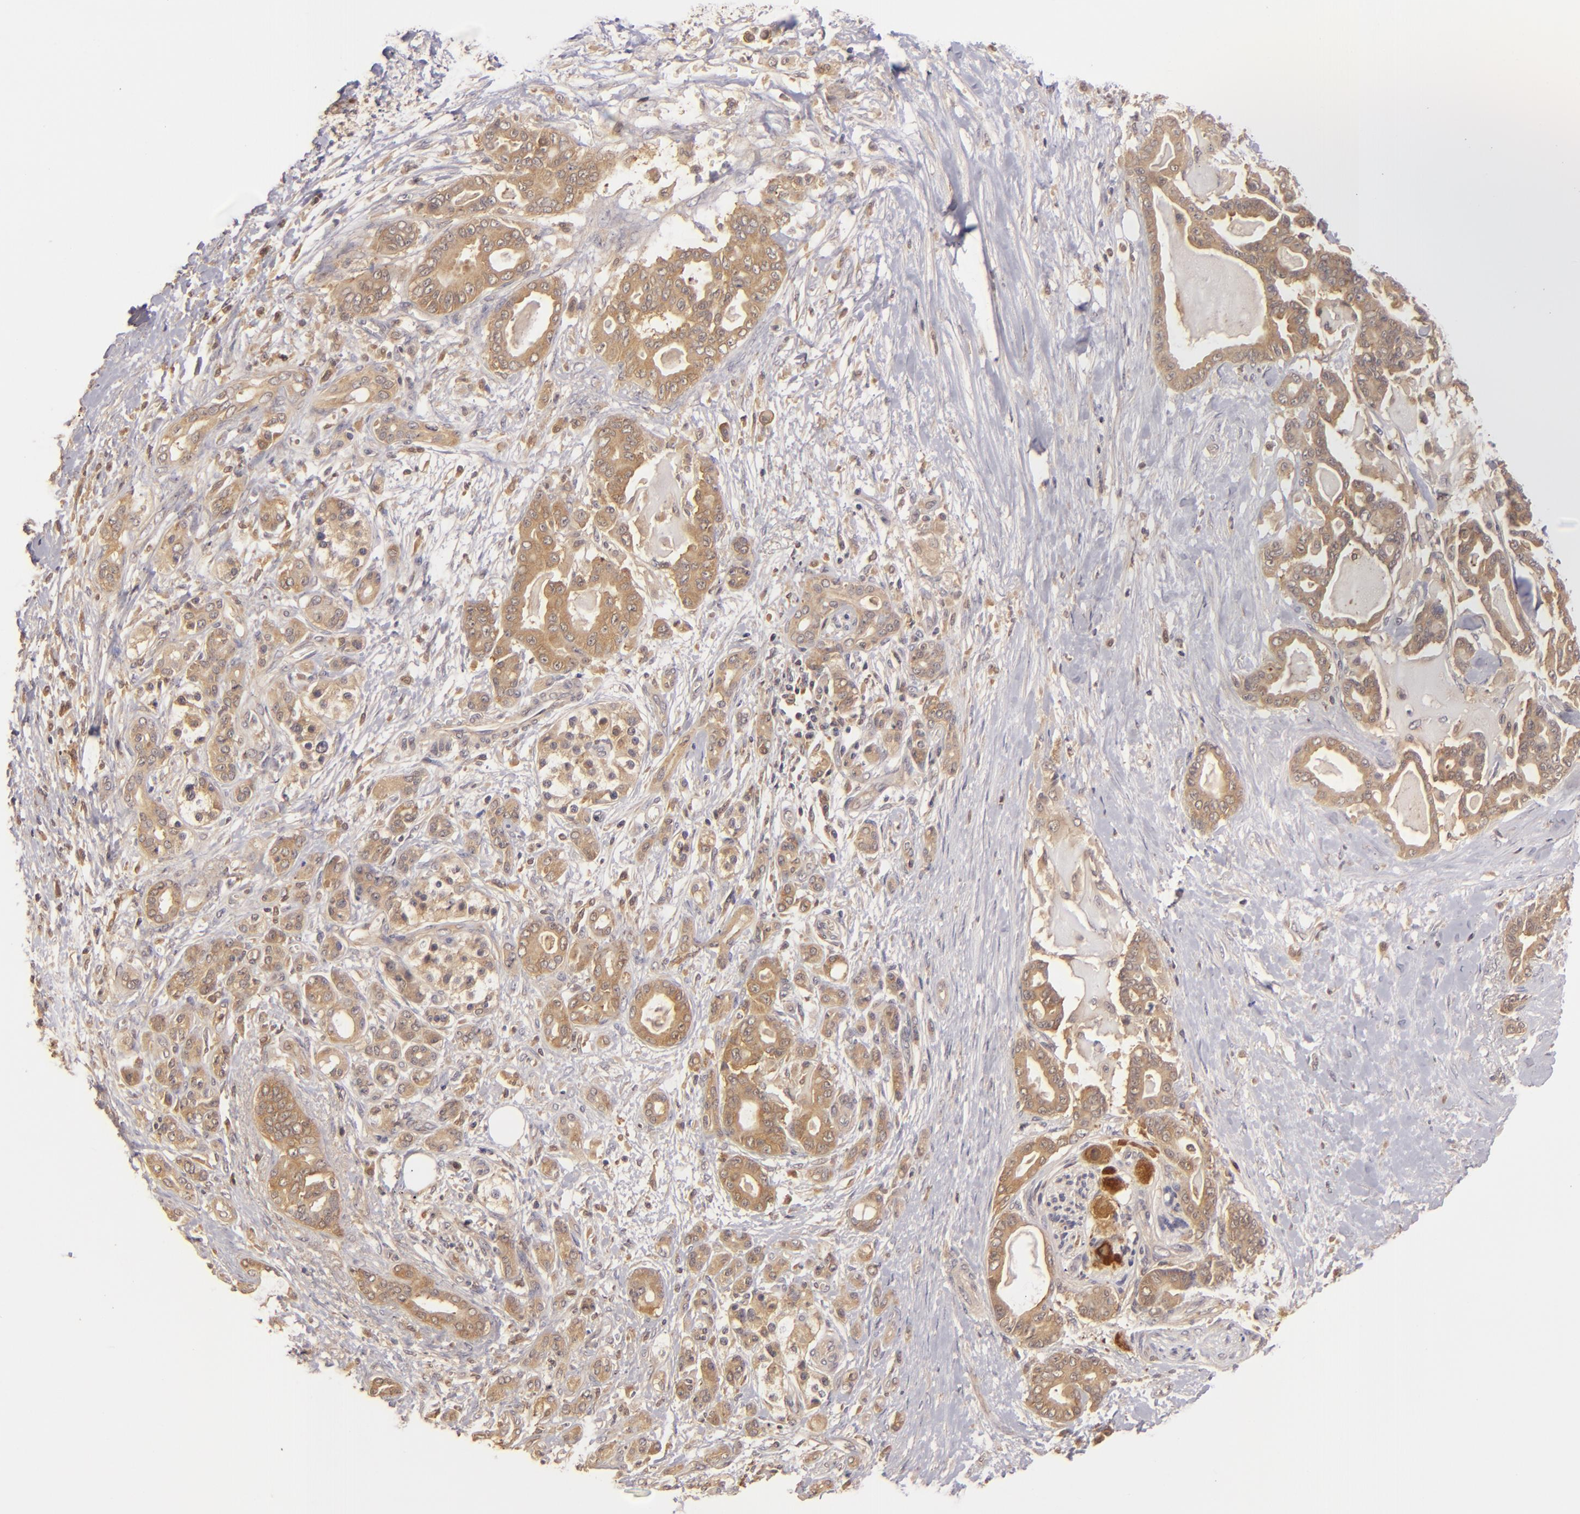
{"staining": {"intensity": "strong", "quantity": ">75%", "location": "cytoplasmic/membranous"}, "tissue": "pancreatic cancer", "cell_type": "Tumor cells", "image_type": "cancer", "snomed": [{"axis": "morphology", "description": "Adenocarcinoma, NOS"}, {"axis": "topography", "description": "Pancreas"}], "caption": "High-magnification brightfield microscopy of adenocarcinoma (pancreatic) stained with DAB (3,3'-diaminobenzidine) (brown) and counterstained with hematoxylin (blue). tumor cells exhibit strong cytoplasmic/membranous expression is appreciated in about>75% of cells.", "gene": "PRKCD", "patient": {"sex": "male", "age": 63}}